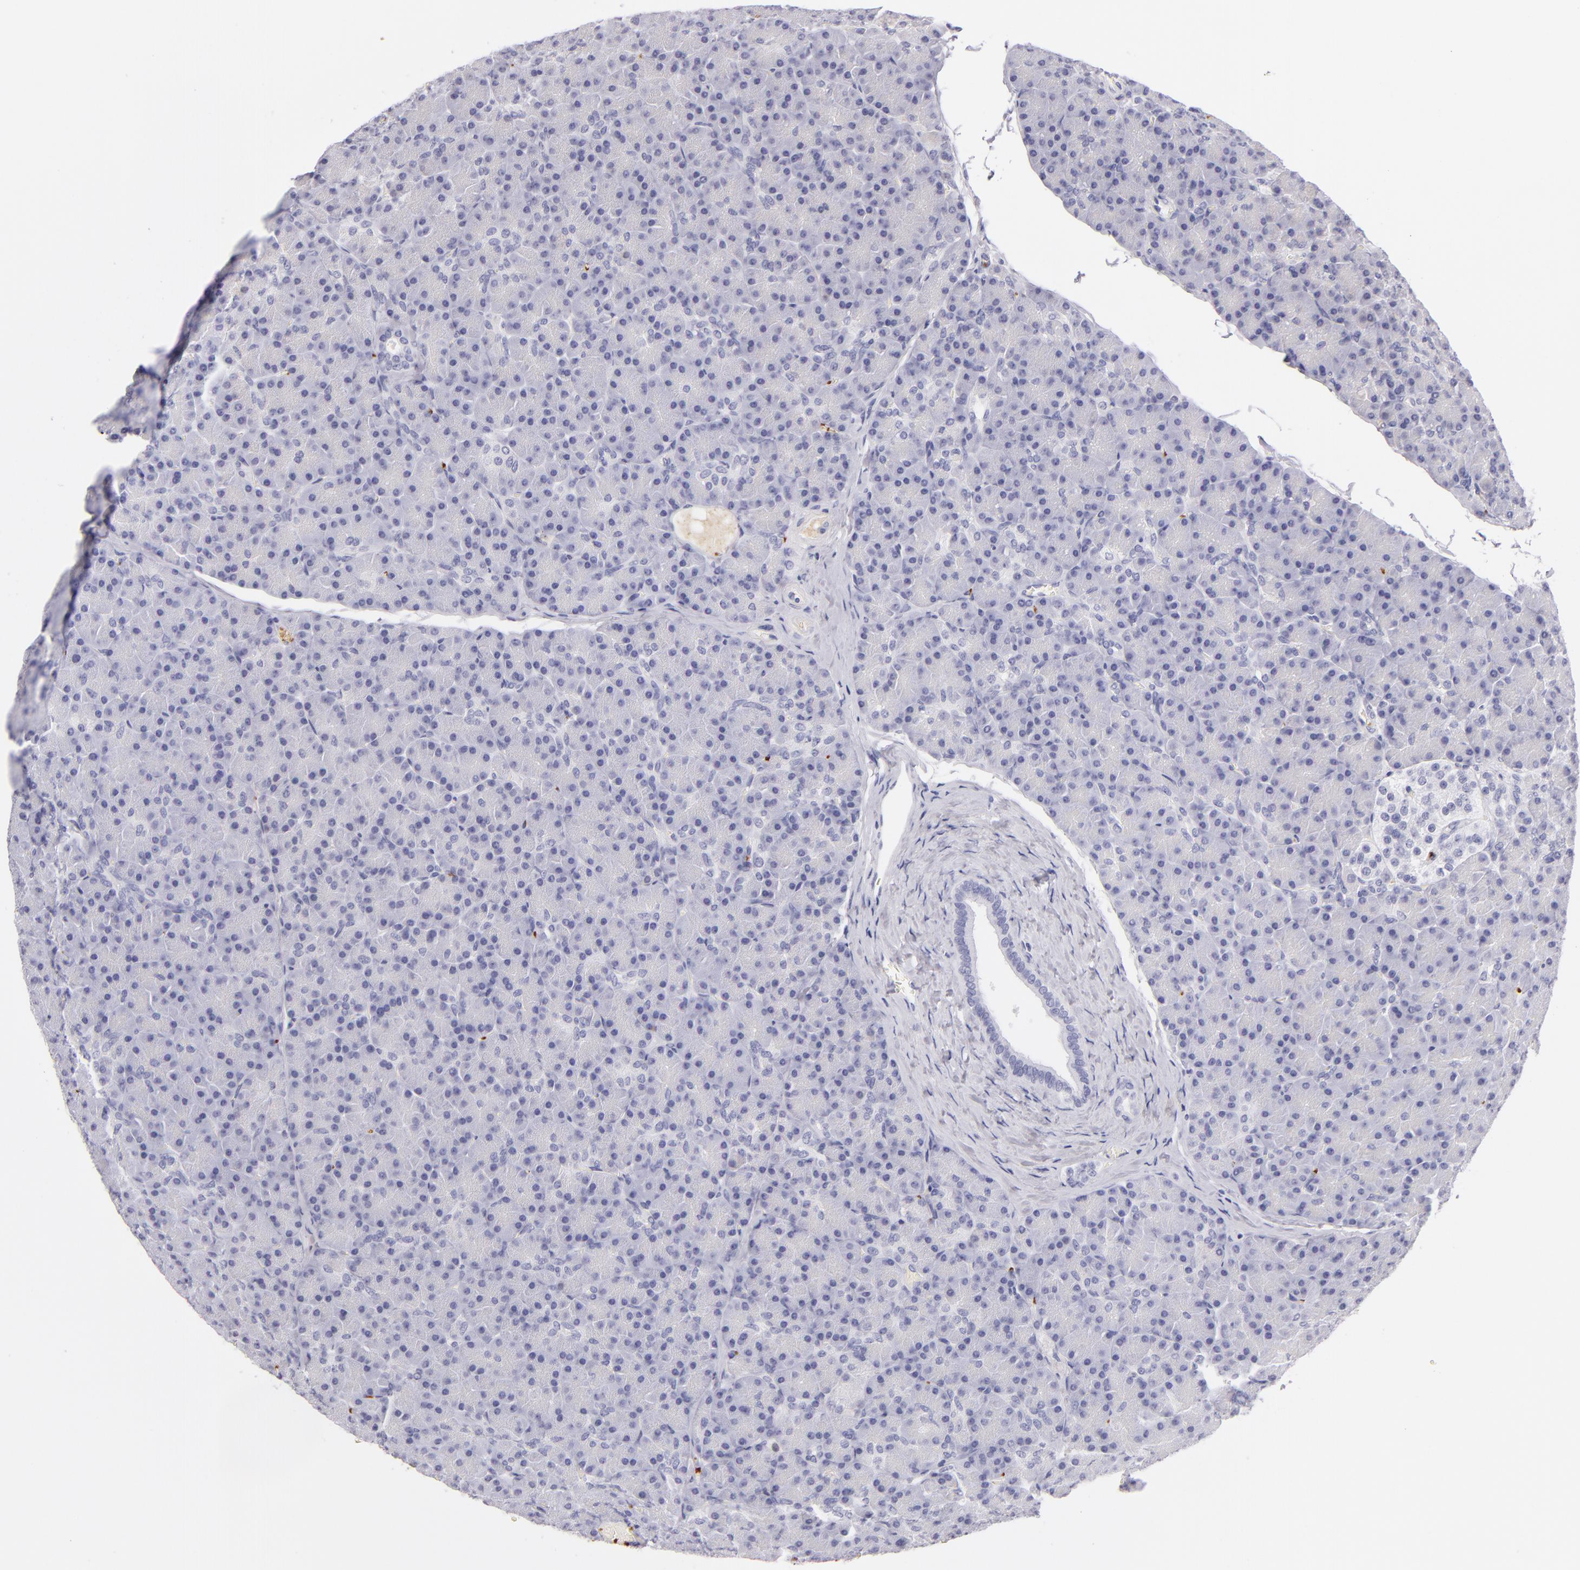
{"staining": {"intensity": "negative", "quantity": "none", "location": "none"}, "tissue": "pancreas", "cell_type": "Exocrine glandular cells", "image_type": "normal", "snomed": [{"axis": "morphology", "description": "Normal tissue, NOS"}, {"axis": "topography", "description": "Pancreas"}], "caption": "Exocrine glandular cells show no significant protein positivity in benign pancreas.", "gene": "GP1BA", "patient": {"sex": "female", "age": 43}}